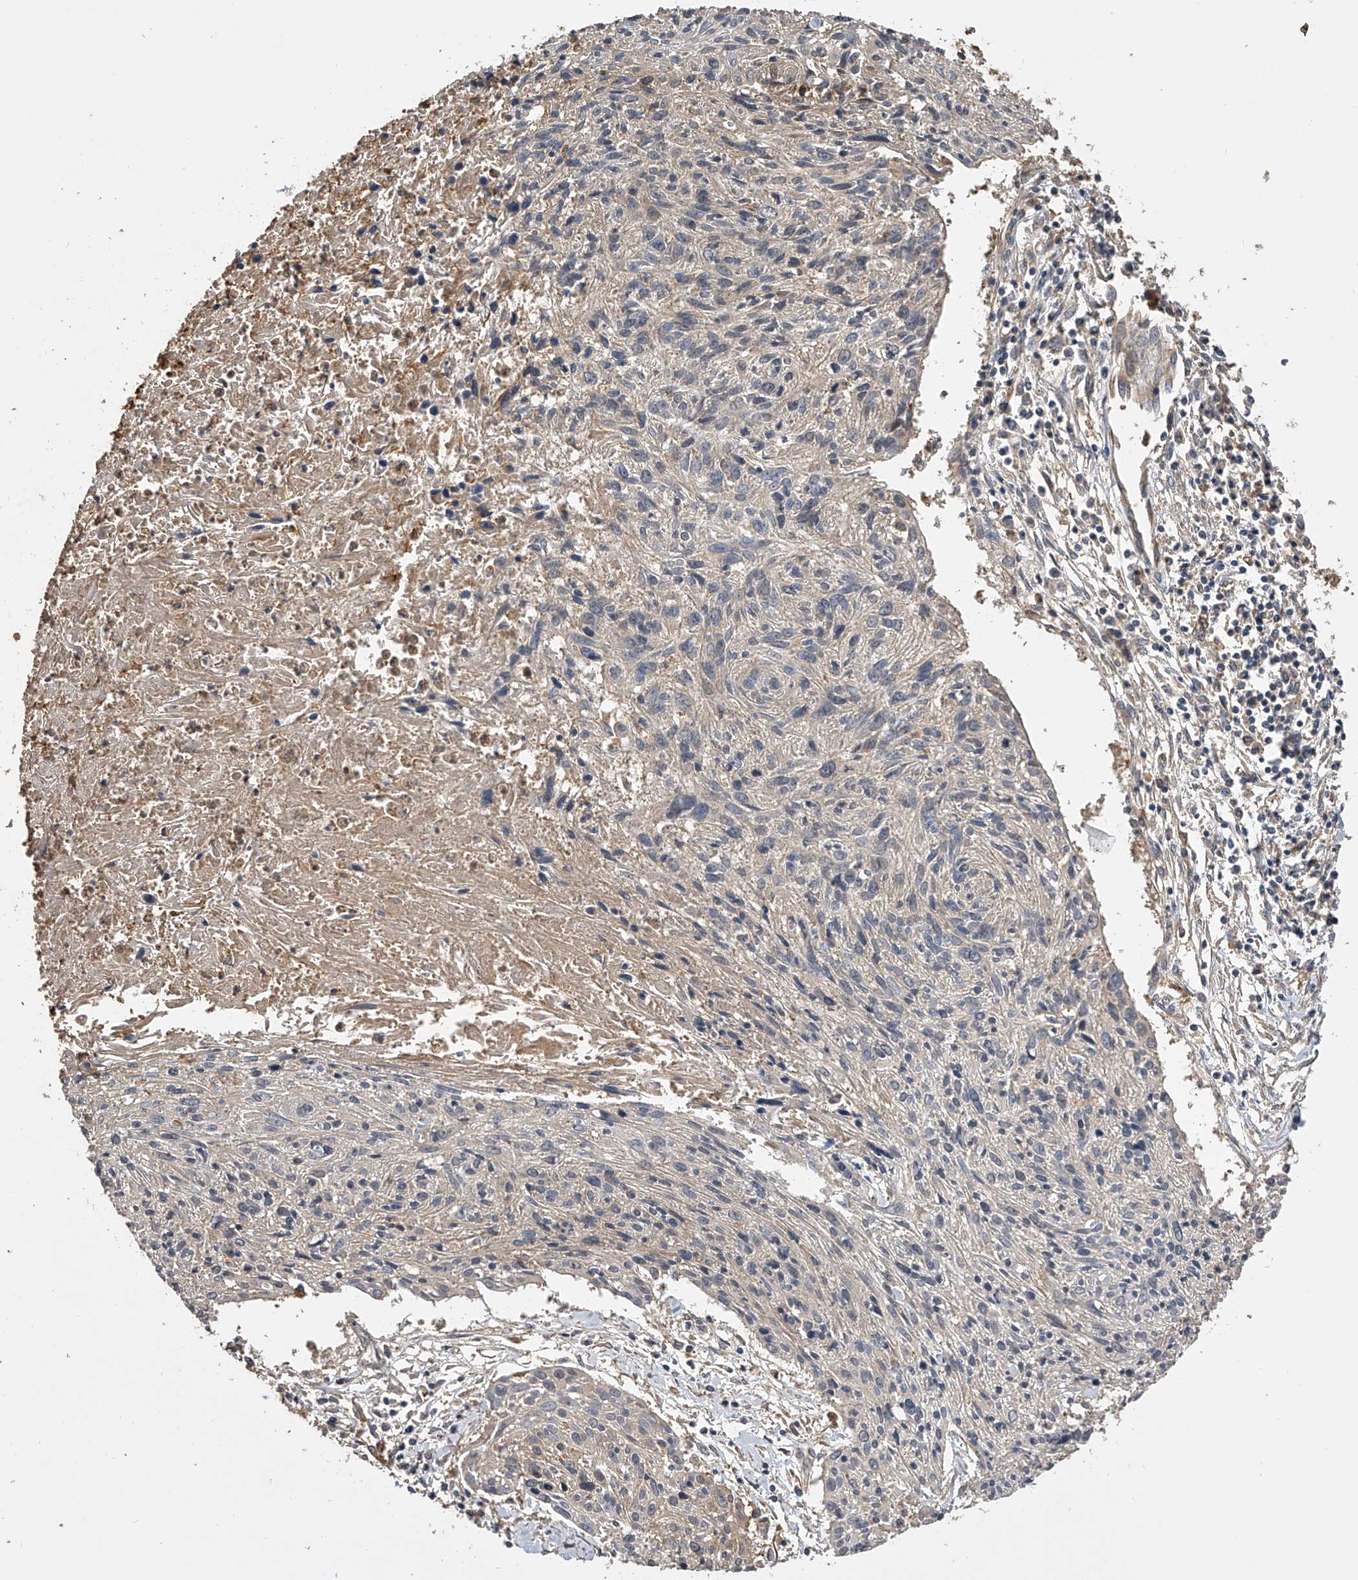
{"staining": {"intensity": "weak", "quantity": "<25%", "location": "cytoplasmic/membranous"}, "tissue": "cervical cancer", "cell_type": "Tumor cells", "image_type": "cancer", "snomed": [{"axis": "morphology", "description": "Squamous cell carcinoma, NOS"}, {"axis": "topography", "description": "Cervix"}], "caption": "IHC of human cervical cancer exhibits no positivity in tumor cells. Nuclei are stained in blue.", "gene": "PTPRA", "patient": {"sex": "female", "age": 51}}